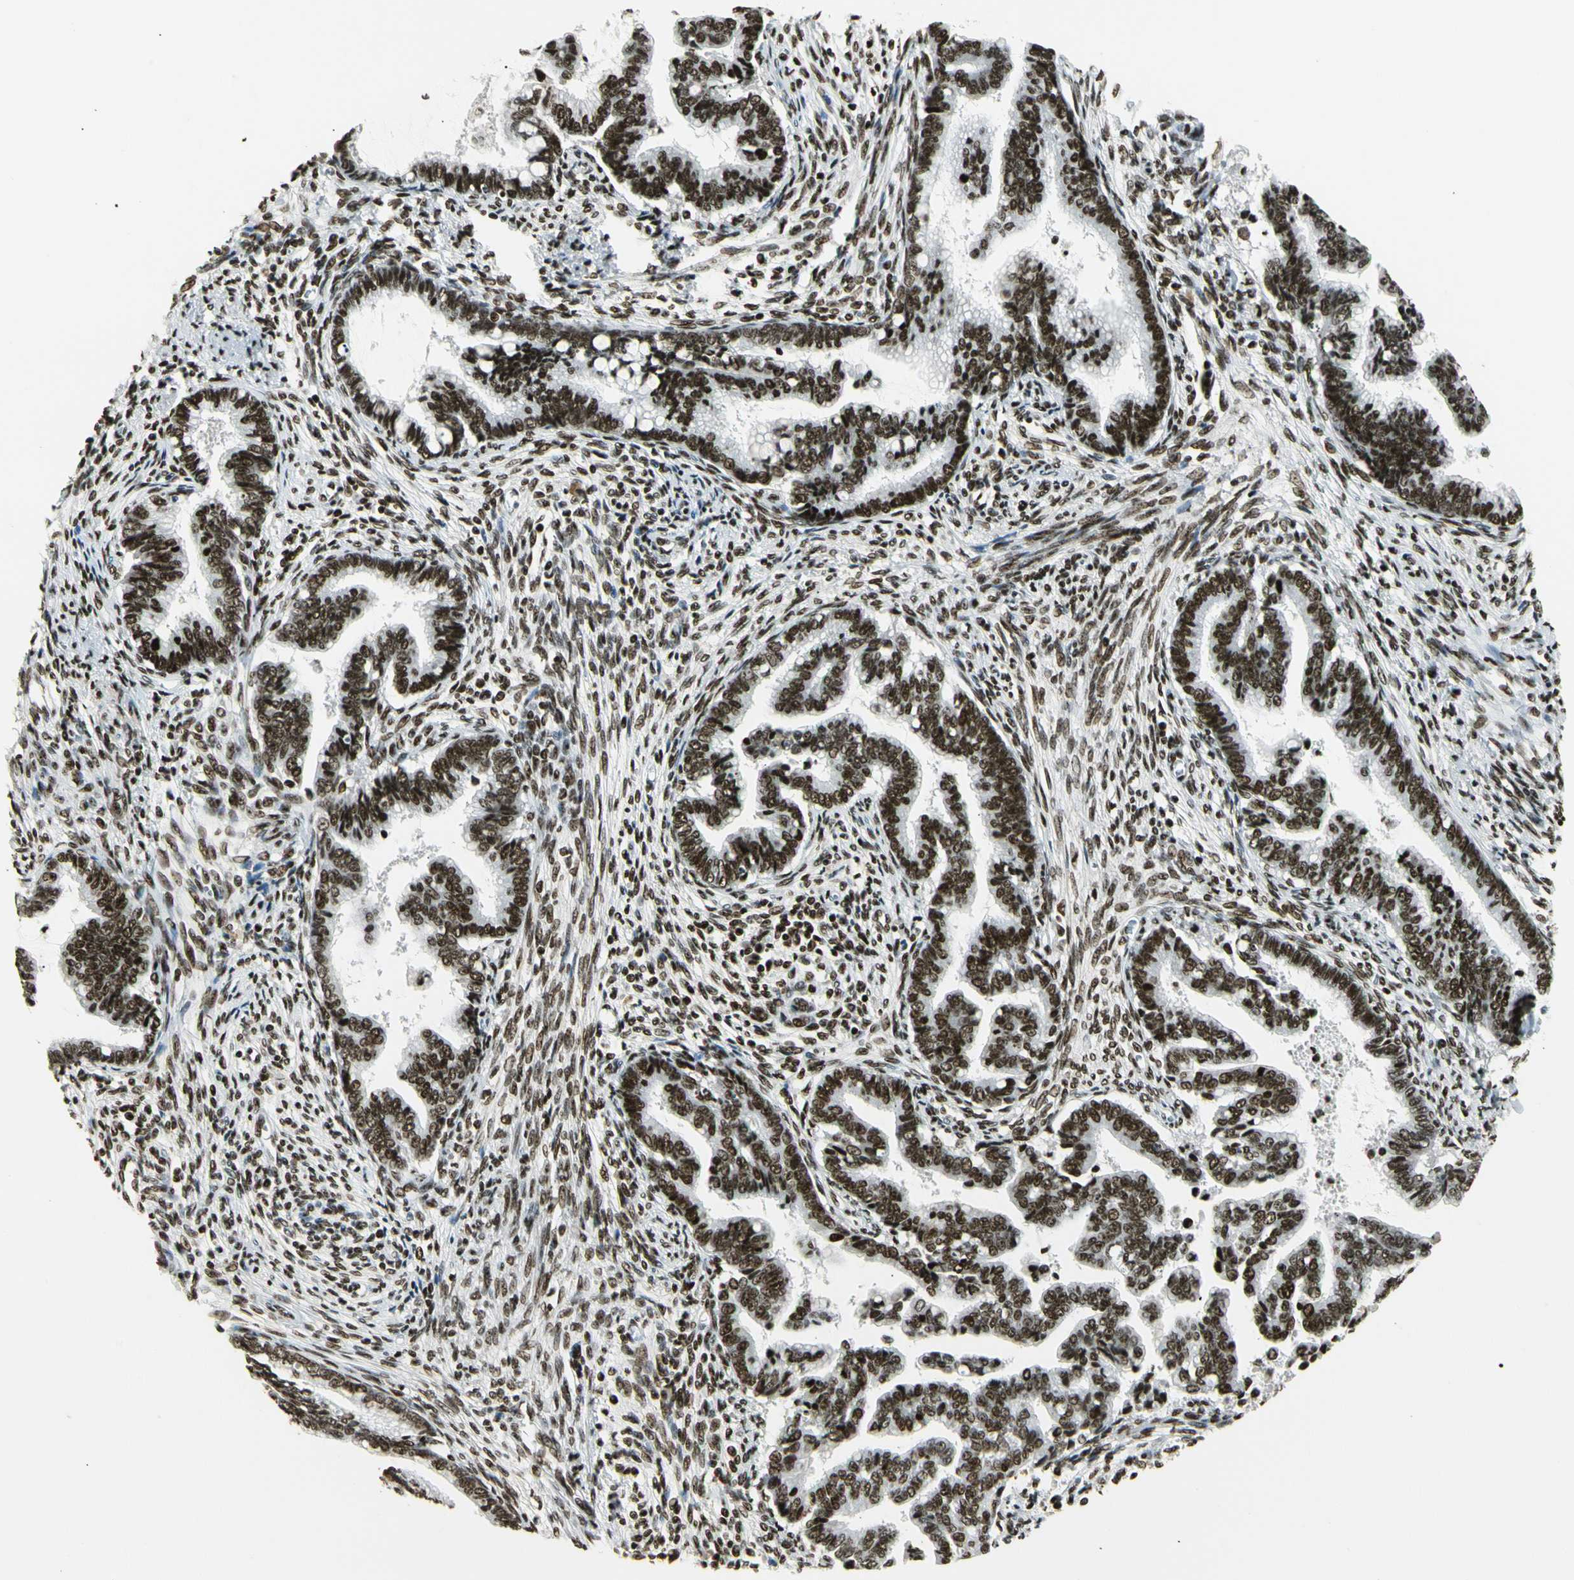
{"staining": {"intensity": "strong", "quantity": ">75%", "location": "nuclear"}, "tissue": "cervical cancer", "cell_type": "Tumor cells", "image_type": "cancer", "snomed": [{"axis": "morphology", "description": "Adenocarcinoma, NOS"}, {"axis": "topography", "description": "Cervix"}], "caption": "This is a photomicrograph of immunohistochemistry staining of adenocarcinoma (cervical), which shows strong positivity in the nuclear of tumor cells.", "gene": "UBTF", "patient": {"sex": "female", "age": 44}}